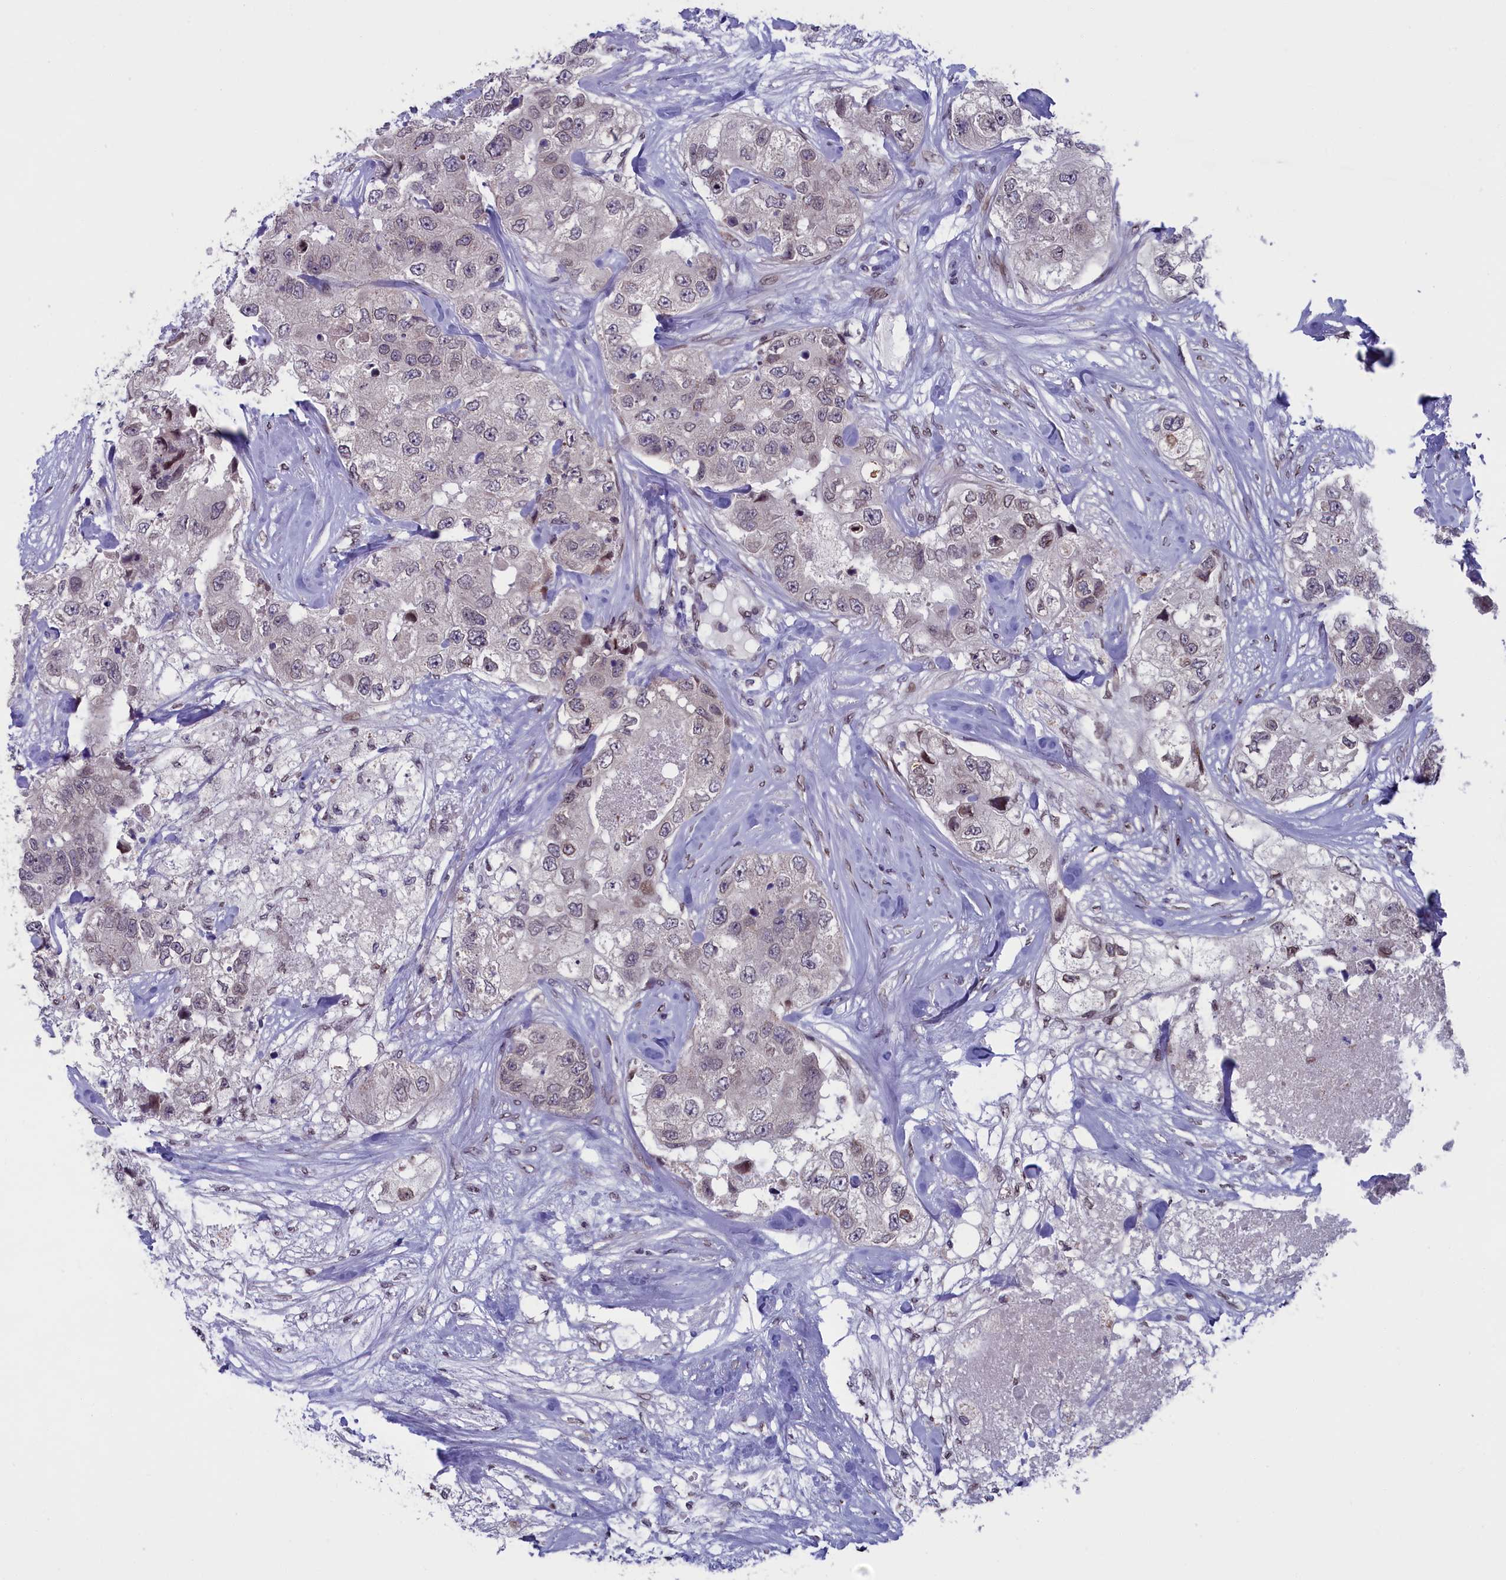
{"staining": {"intensity": "weak", "quantity": "<25%", "location": "cytoplasmic/membranous,nuclear"}, "tissue": "breast cancer", "cell_type": "Tumor cells", "image_type": "cancer", "snomed": [{"axis": "morphology", "description": "Duct carcinoma"}, {"axis": "topography", "description": "Breast"}], "caption": "Tumor cells are negative for protein expression in human breast infiltrating ductal carcinoma.", "gene": "GPSM1", "patient": {"sex": "female", "age": 62}}